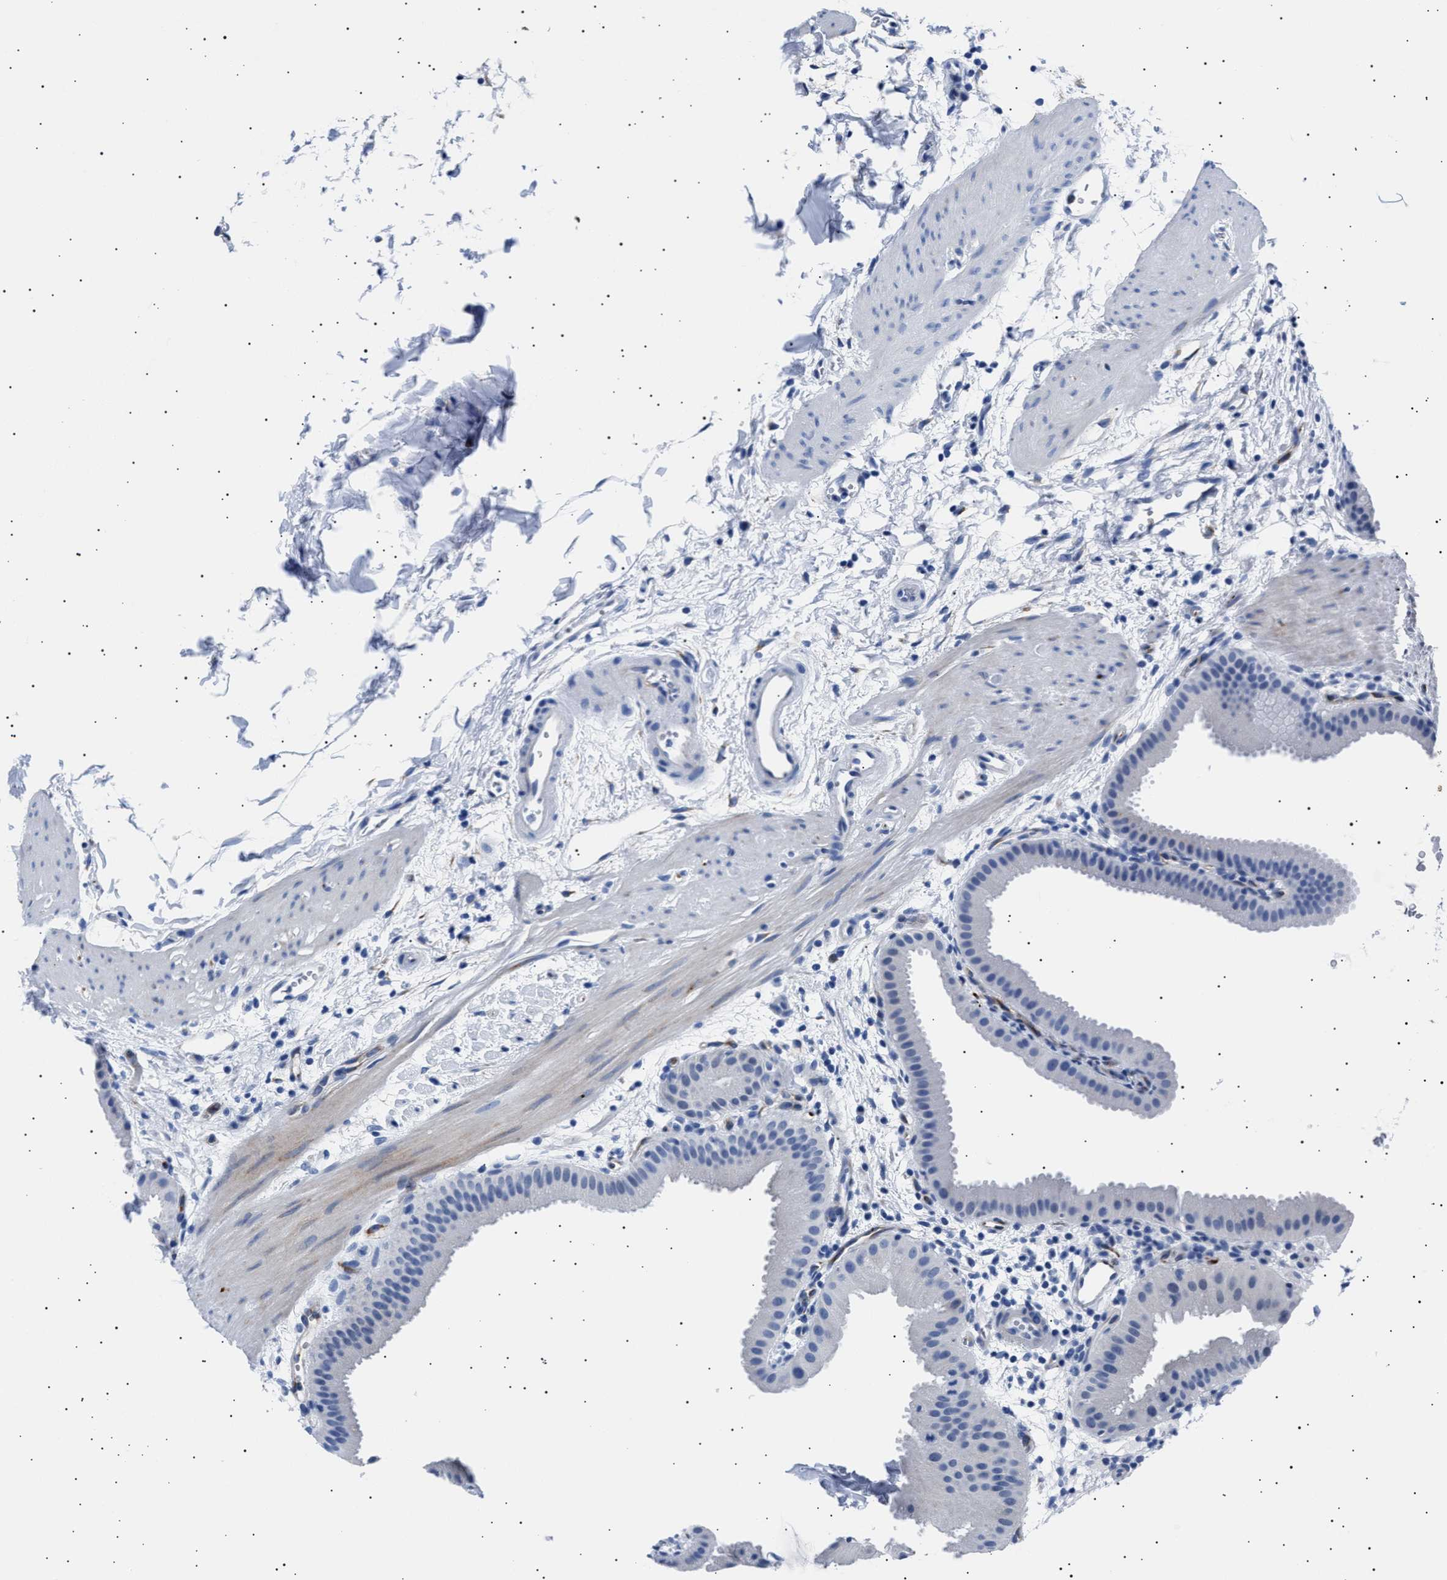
{"staining": {"intensity": "negative", "quantity": "none", "location": "none"}, "tissue": "gallbladder", "cell_type": "Glandular cells", "image_type": "normal", "snomed": [{"axis": "morphology", "description": "Normal tissue, NOS"}, {"axis": "topography", "description": "Gallbladder"}], "caption": "Immunohistochemistry (IHC) of unremarkable gallbladder displays no positivity in glandular cells.", "gene": "HEMGN", "patient": {"sex": "female", "age": 64}}